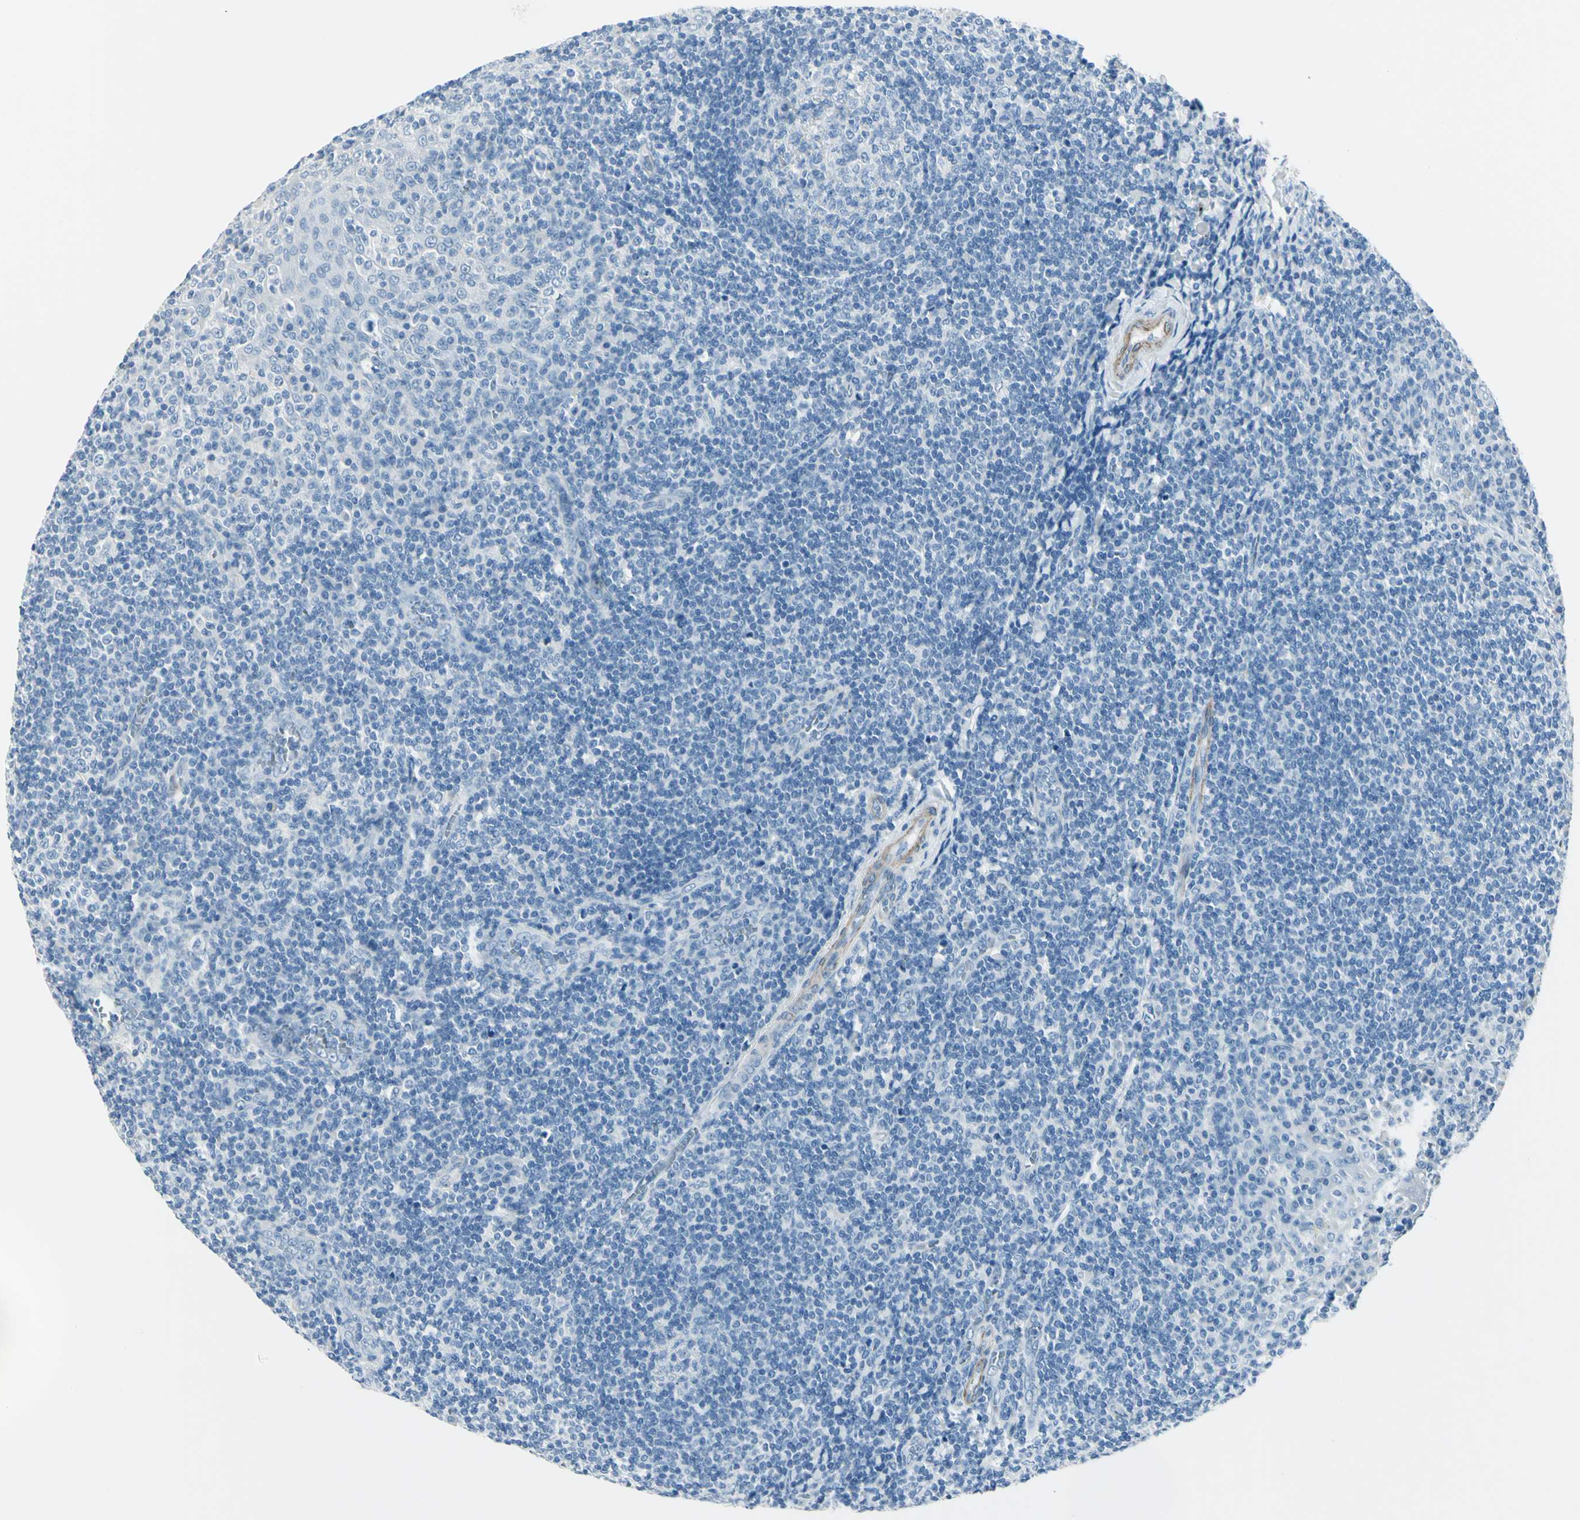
{"staining": {"intensity": "negative", "quantity": "none", "location": "none"}, "tissue": "tonsil", "cell_type": "Germinal center cells", "image_type": "normal", "snomed": [{"axis": "morphology", "description": "Normal tissue, NOS"}, {"axis": "topography", "description": "Tonsil"}], "caption": "High power microscopy image of an immunohistochemistry (IHC) photomicrograph of normal tonsil, revealing no significant positivity in germinal center cells.", "gene": "CDH15", "patient": {"sex": "male", "age": 31}}